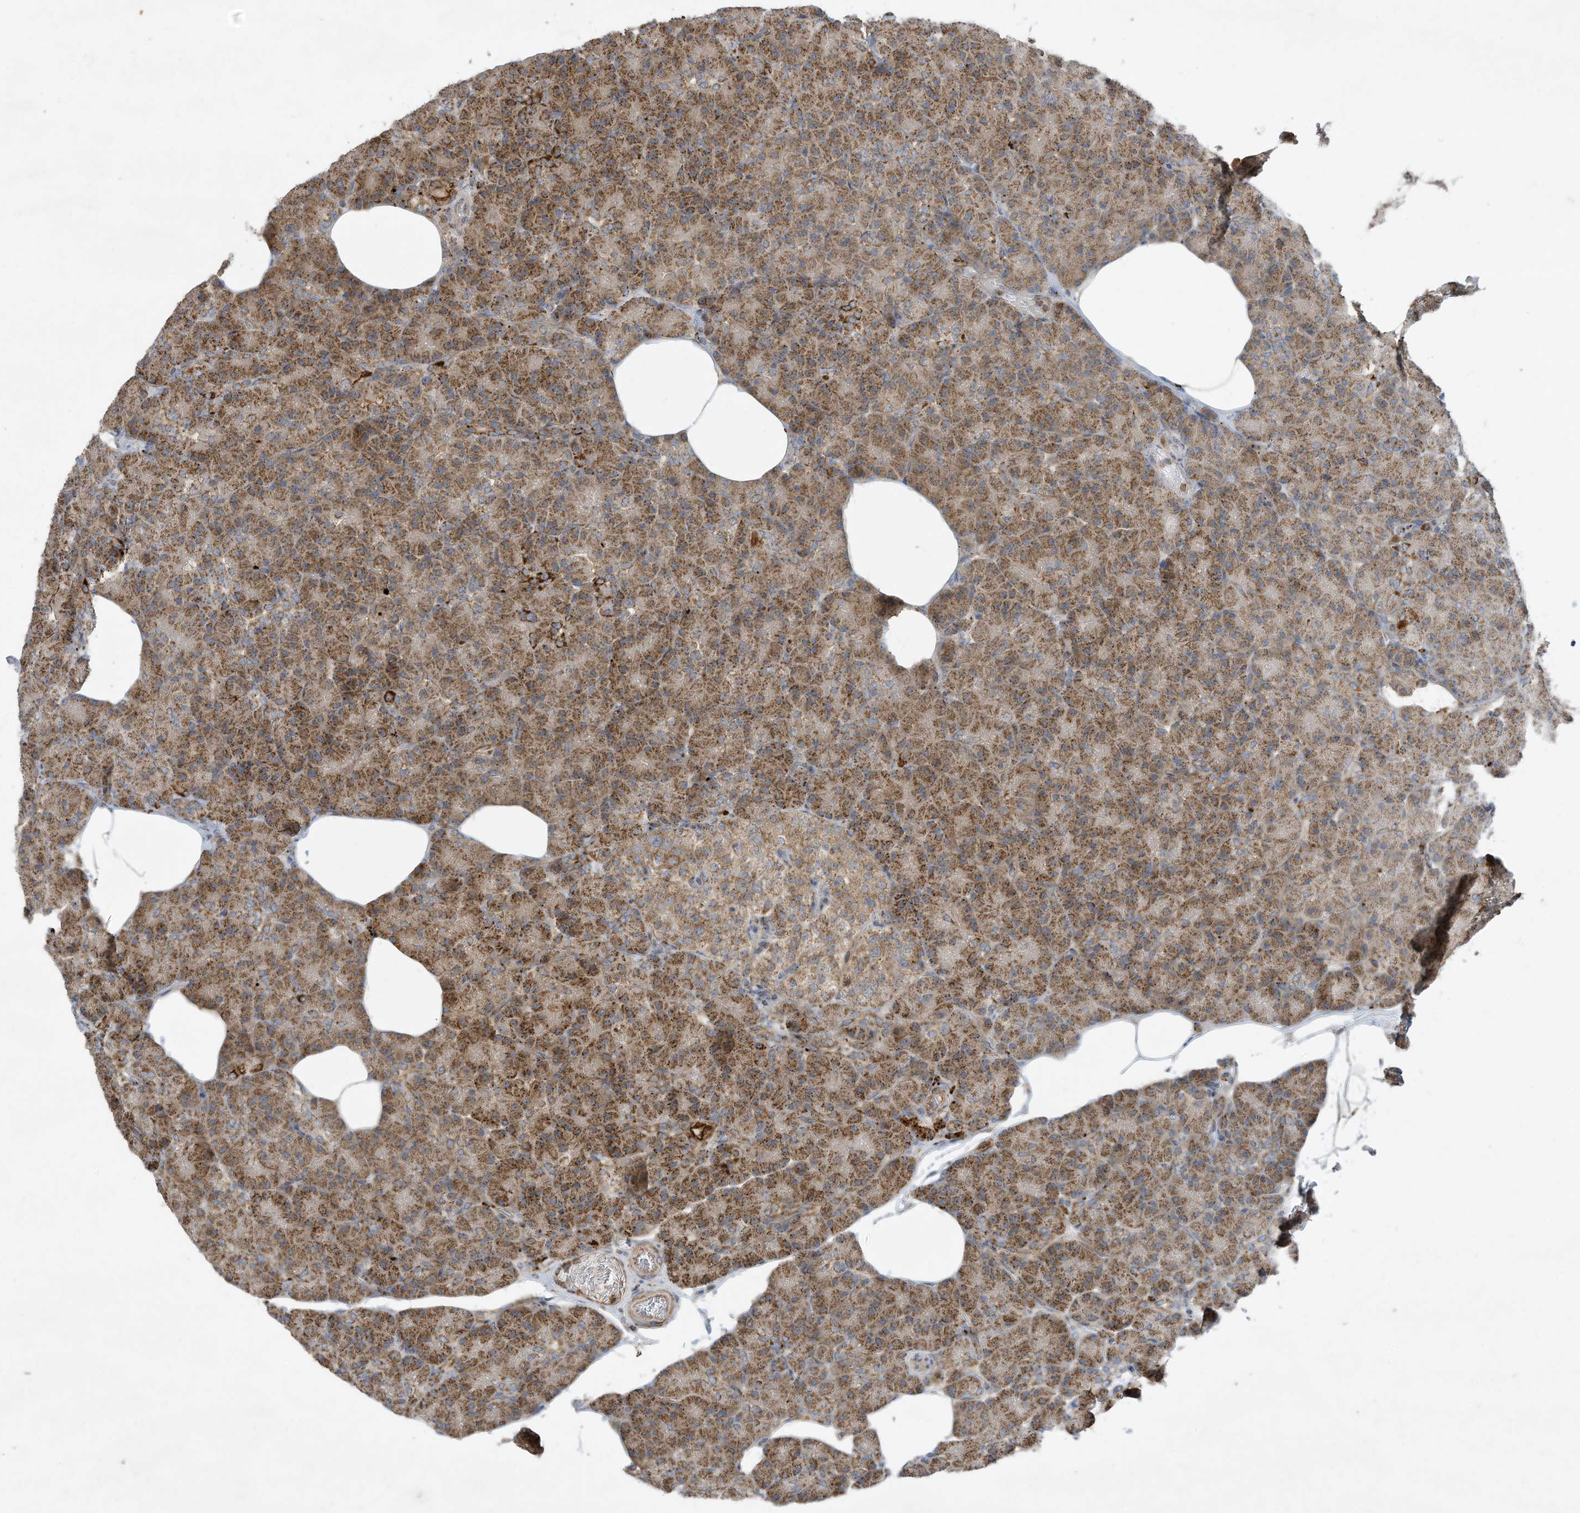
{"staining": {"intensity": "moderate", "quantity": ">75%", "location": "cytoplasmic/membranous"}, "tissue": "pancreas", "cell_type": "Exocrine glandular cells", "image_type": "normal", "snomed": [{"axis": "morphology", "description": "Normal tissue, NOS"}, {"axis": "topography", "description": "Pancreas"}], "caption": "IHC (DAB (3,3'-diaminobenzidine)) staining of normal pancreas shows moderate cytoplasmic/membranous protein staining in approximately >75% of exocrine glandular cells.", "gene": "C2orf74", "patient": {"sex": "female", "age": 43}}